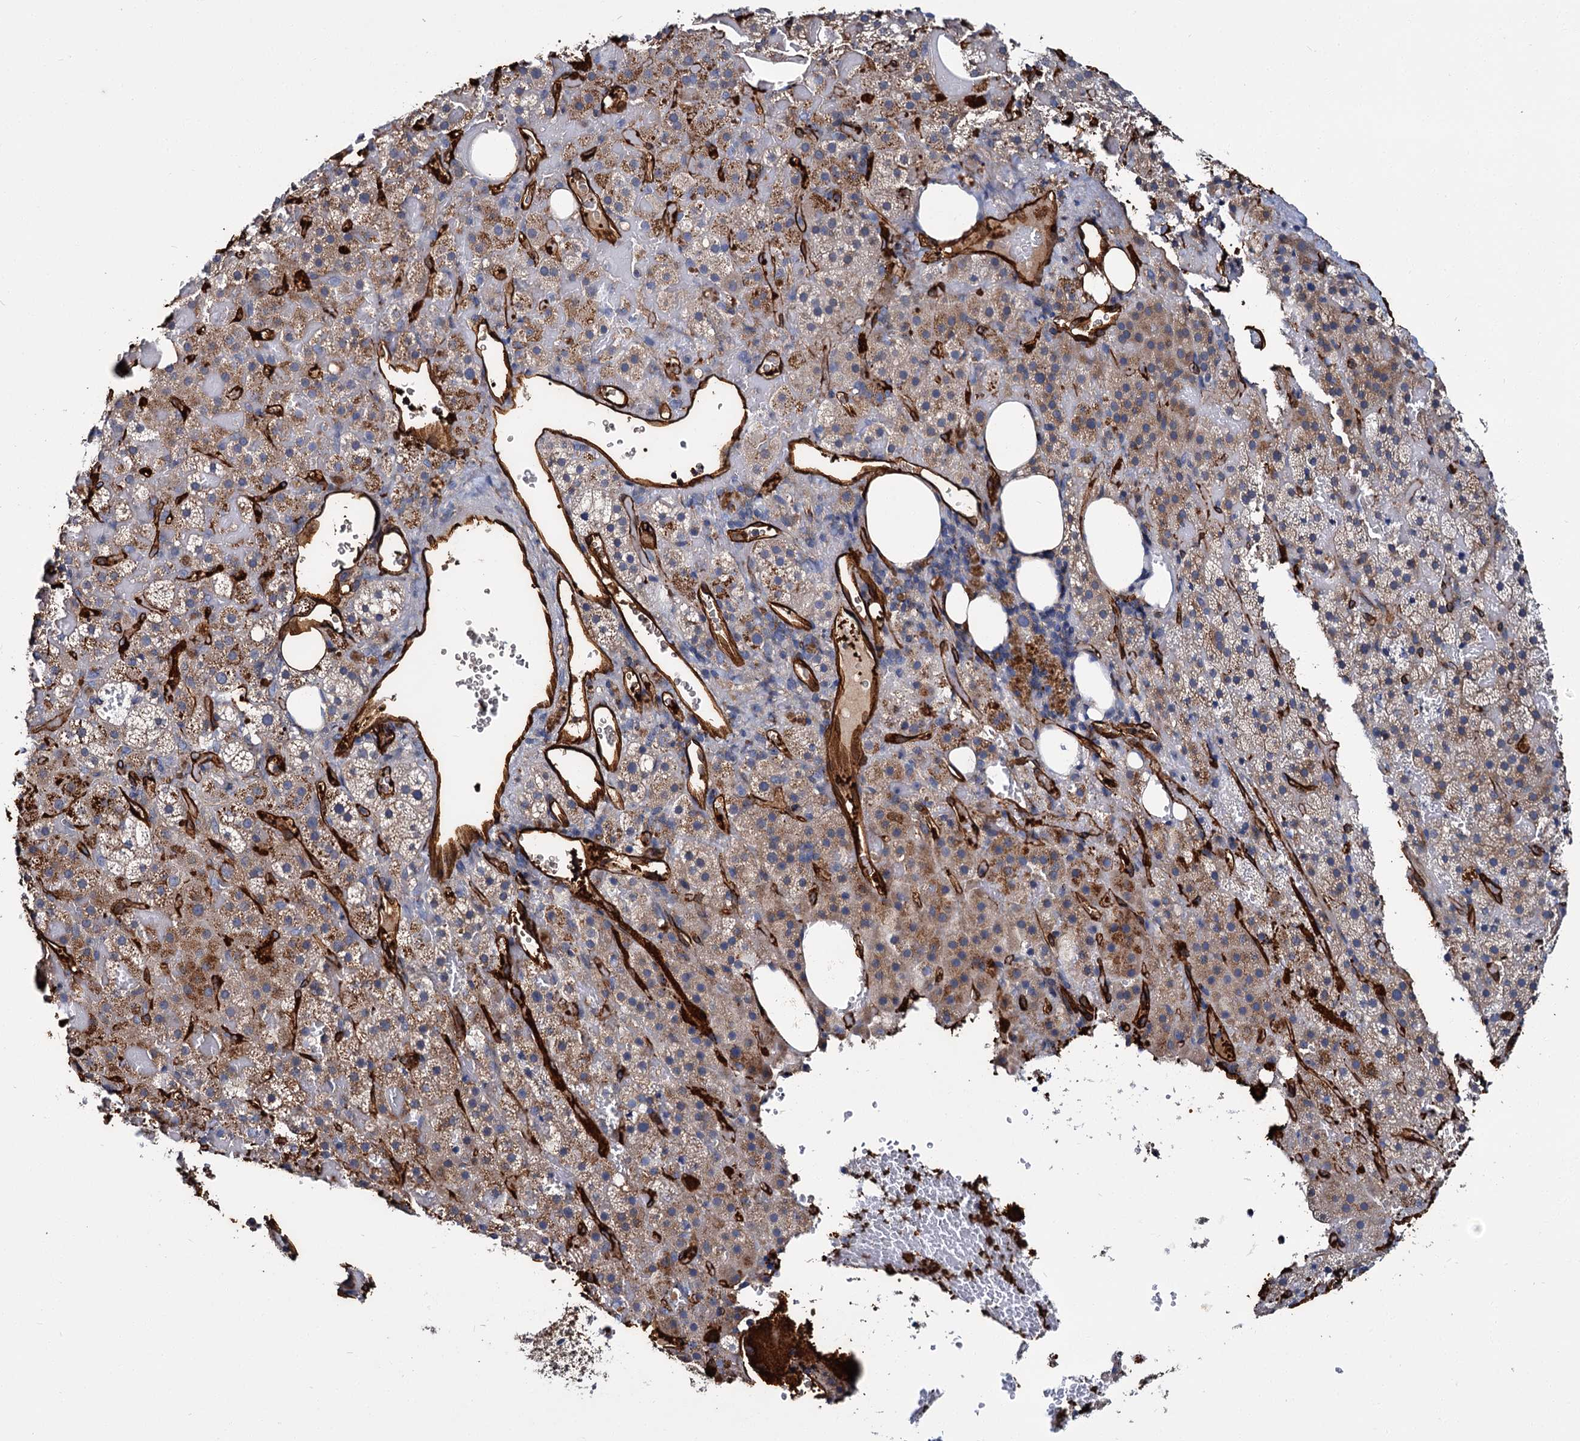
{"staining": {"intensity": "moderate", "quantity": "25%-75%", "location": "cytoplasmic/membranous"}, "tissue": "adrenal gland", "cell_type": "Glandular cells", "image_type": "normal", "snomed": [{"axis": "morphology", "description": "Normal tissue, NOS"}, {"axis": "topography", "description": "Adrenal gland"}], "caption": "Protein analysis of unremarkable adrenal gland demonstrates moderate cytoplasmic/membranous positivity in approximately 25%-75% of glandular cells.", "gene": "CACNA1C", "patient": {"sex": "female", "age": 59}}